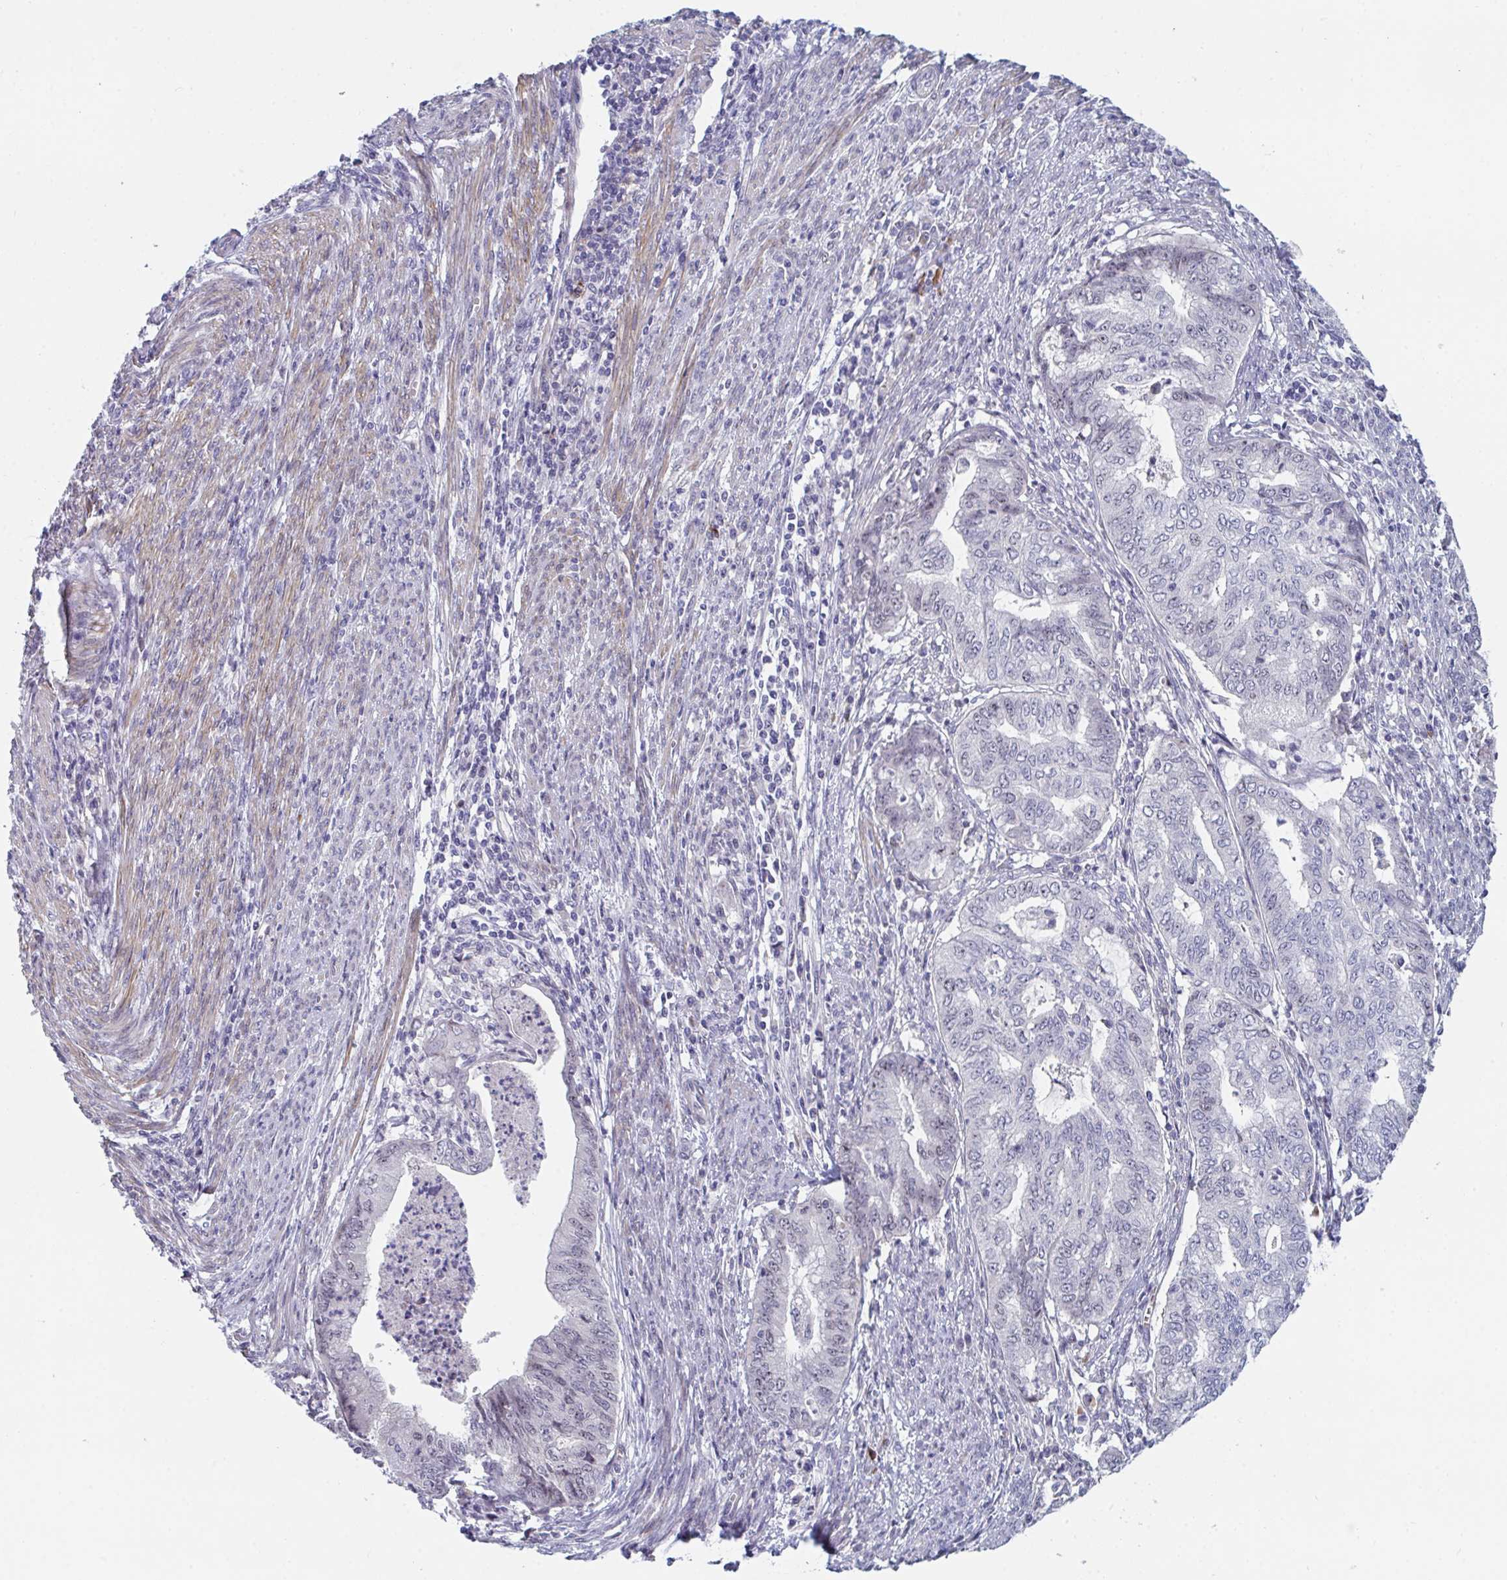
{"staining": {"intensity": "negative", "quantity": "none", "location": "none"}, "tissue": "endometrial cancer", "cell_type": "Tumor cells", "image_type": "cancer", "snomed": [{"axis": "morphology", "description": "Adenocarcinoma, NOS"}, {"axis": "topography", "description": "Endometrium"}], "caption": "Immunohistochemistry of endometrial cancer (adenocarcinoma) reveals no positivity in tumor cells.", "gene": "CENPT", "patient": {"sex": "female", "age": 79}}